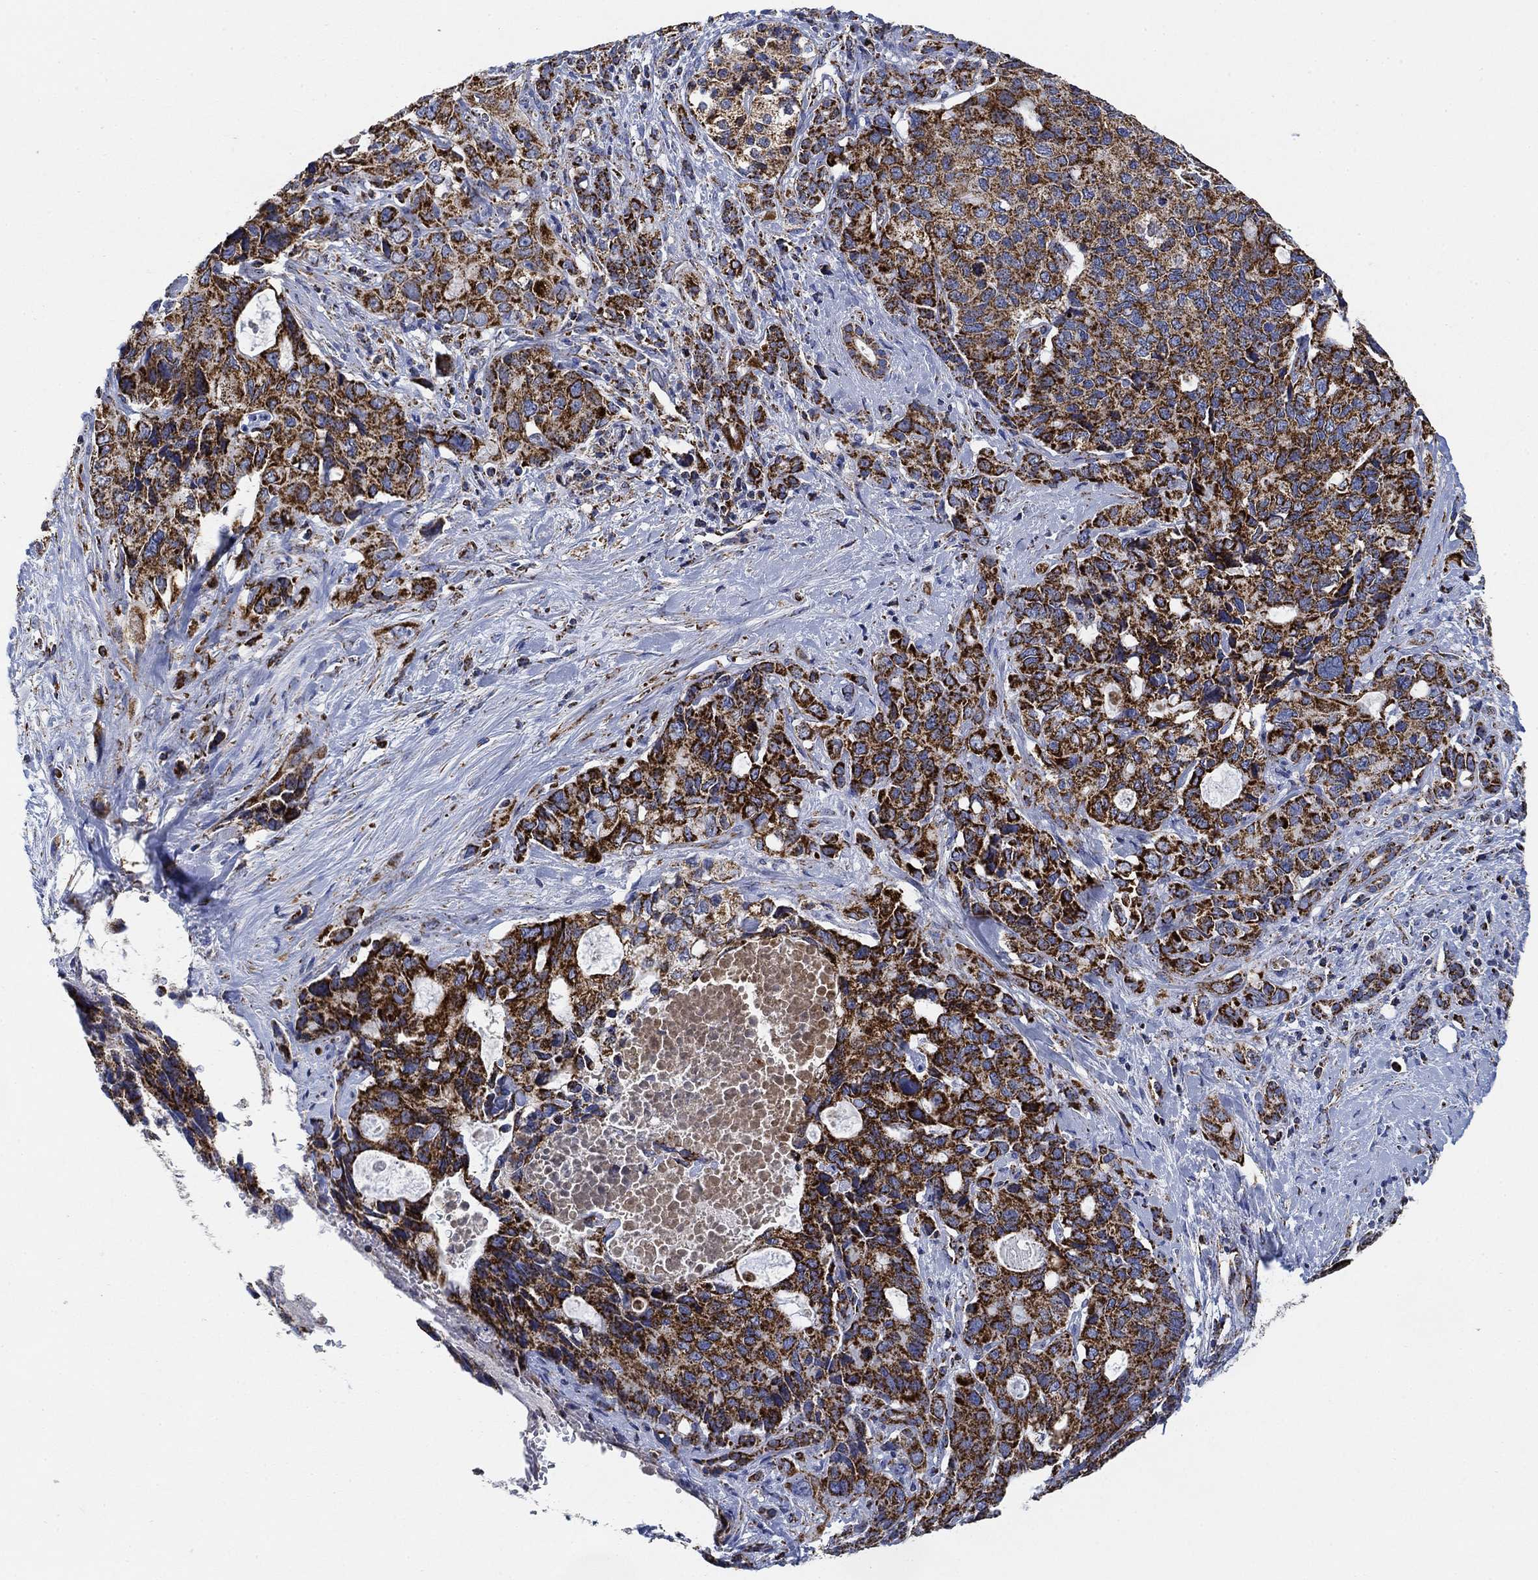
{"staining": {"intensity": "strong", "quantity": "25%-75%", "location": "cytoplasmic/membranous"}, "tissue": "pancreatic cancer", "cell_type": "Tumor cells", "image_type": "cancer", "snomed": [{"axis": "morphology", "description": "Adenocarcinoma, NOS"}, {"axis": "topography", "description": "Pancreas"}], "caption": "The histopathology image displays staining of pancreatic adenocarcinoma, revealing strong cytoplasmic/membranous protein positivity (brown color) within tumor cells.", "gene": "NDUFS3", "patient": {"sex": "female", "age": 56}}